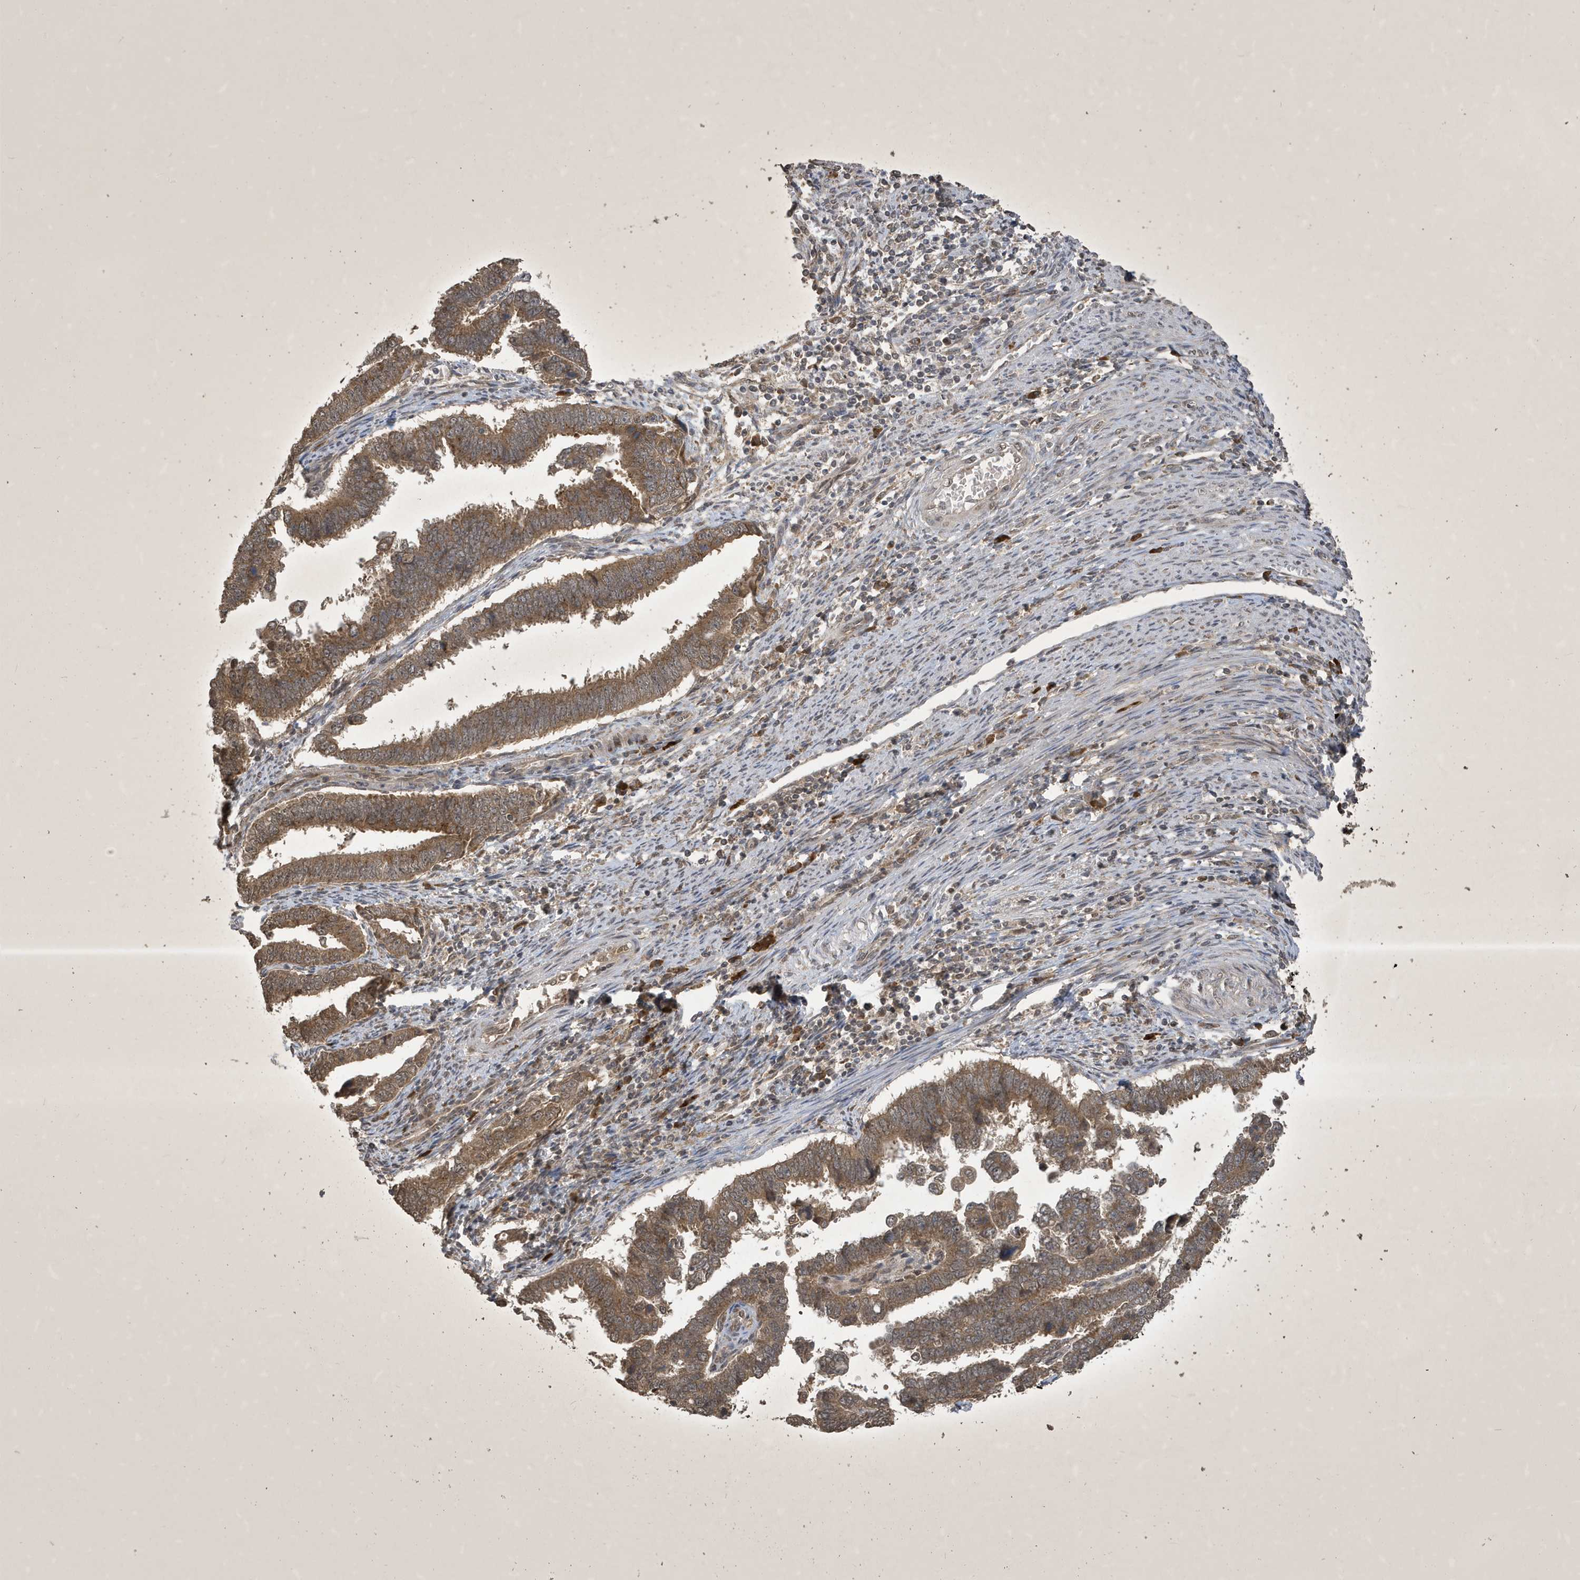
{"staining": {"intensity": "moderate", "quantity": ">75%", "location": "cytoplasmic/membranous"}, "tissue": "endometrial cancer", "cell_type": "Tumor cells", "image_type": "cancer", "snomed": [{"axis": "morphology", "description": "Adenocarcinoma, NOS"}, {"axis": "topography", "description": "Endometrium"}], "caption": "Human endometrial cancer (adenocarcinoma) stained with a brown dye exhibits moderate cytoplasmic/membranous positive expression in about >75% of tumor cells.", "gene": "STX10", "patient": {"sex": "female", "age": 75}}